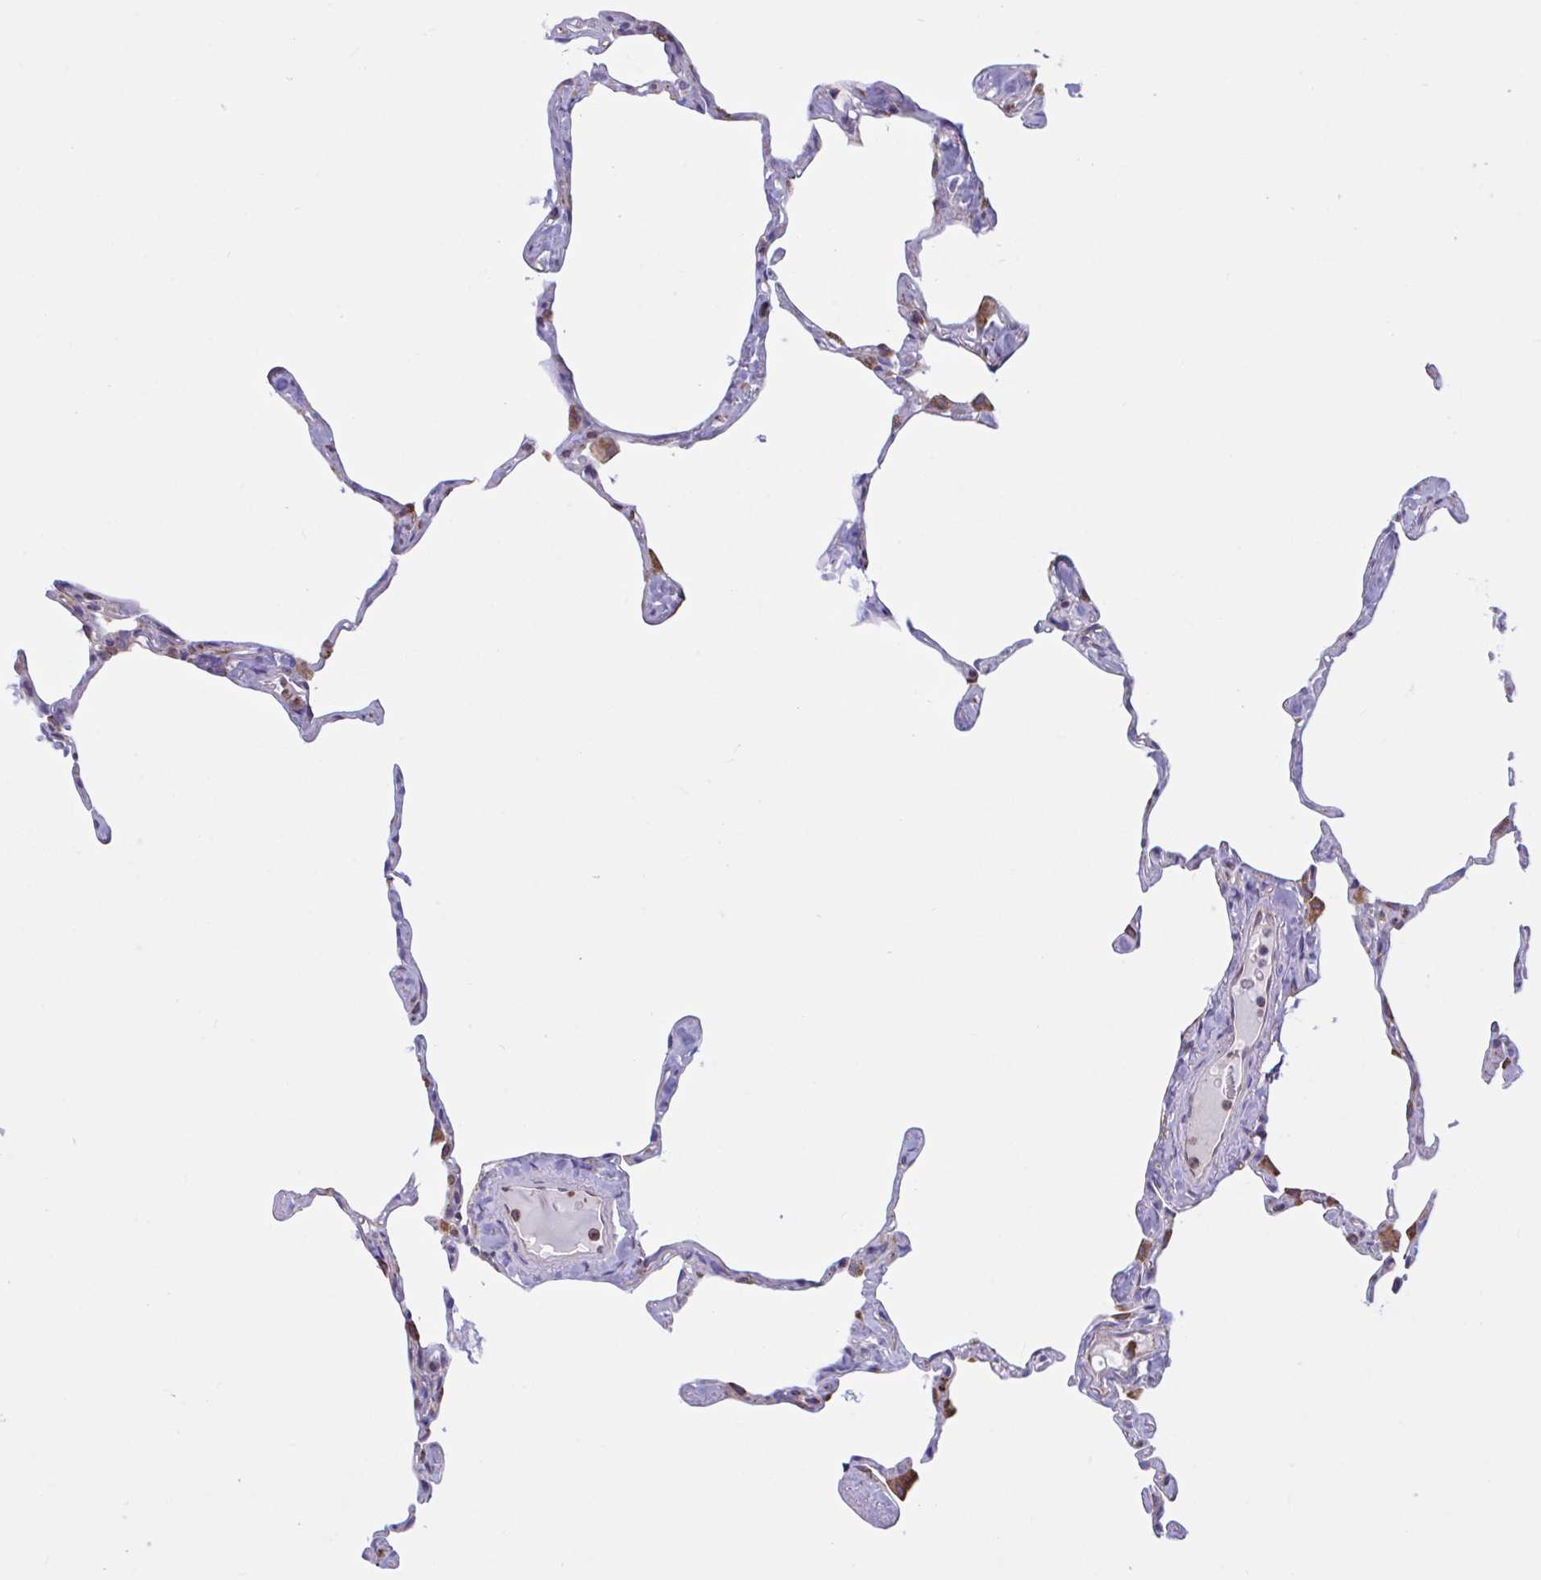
{"staining": {"intensity": "strong", "quantity": "<25%", "location": "cytoplasmic/membranous"}, "tissue": "lung", "cell_type": "Alveolar cells", "image_type": "normal", "snomed": [{"axis": "morphology", "description": "Normal tissue, NOS"}, {"axis": "topography", "description": "Lung"}], "caption": "IHC of unremarkable lung shows medium levels of strong cytoplasmic/membranous expression in about <25% of alveolar cells.", "gene": "PEAK3", "patient": {"sex": "male", "age": 65}}